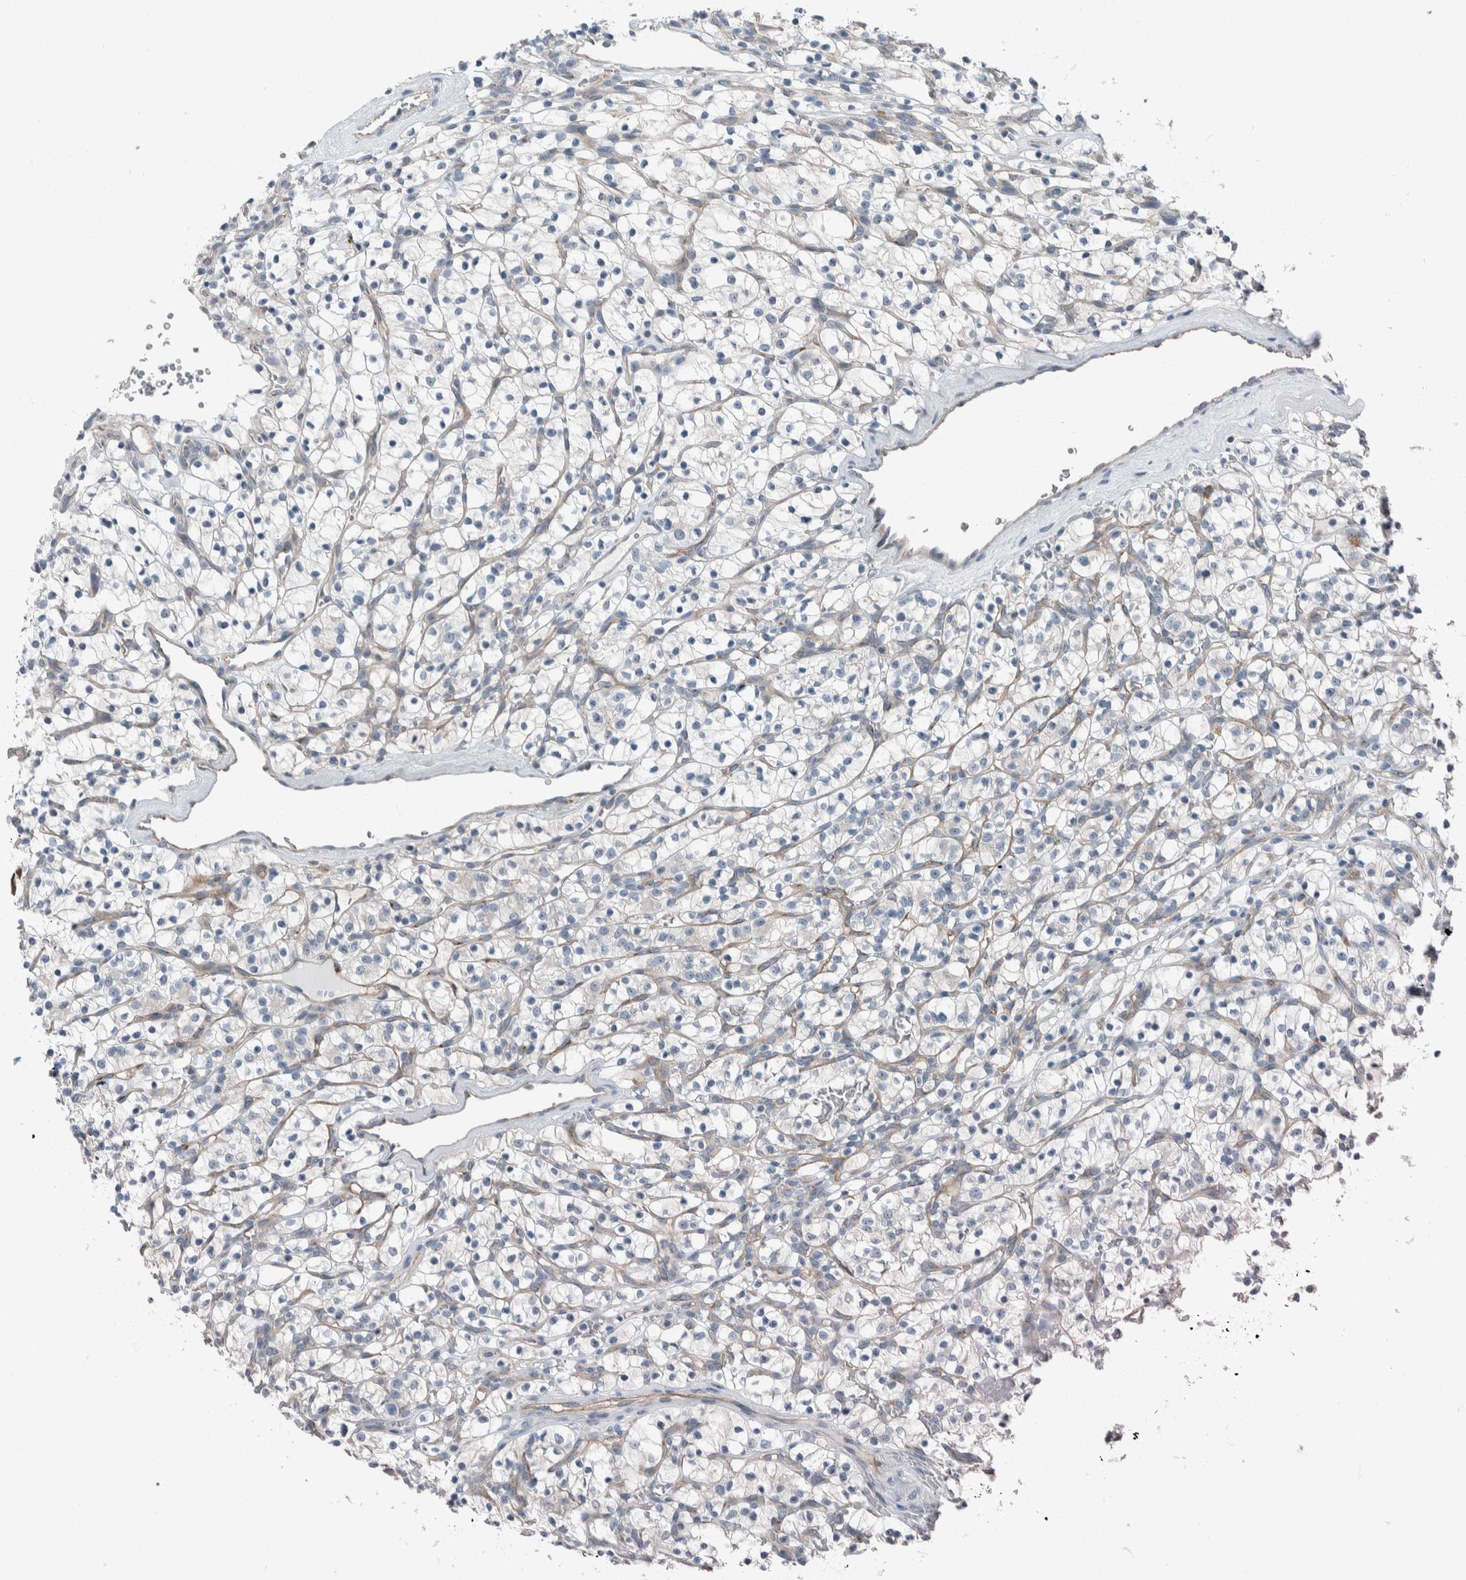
{"staining": {"intensity": "negative", "quantity": "none", "location": "none"}, "tissue": "renal cancer", "cell_type": "Tumor cells", "image_type": "cancer", "snomed": [{"axis": "morphology", "description": "Adenocarcinoma, NOS"}, {"axis": "topography", "description": "Kidney"}], "caption": "The immunohistochemistry micrograph has no significant positivity in tumor cells of adenocarcinoma (renal) tissue.", "gene": "USP25", "patient": {"sex": "female", "age": 57}}